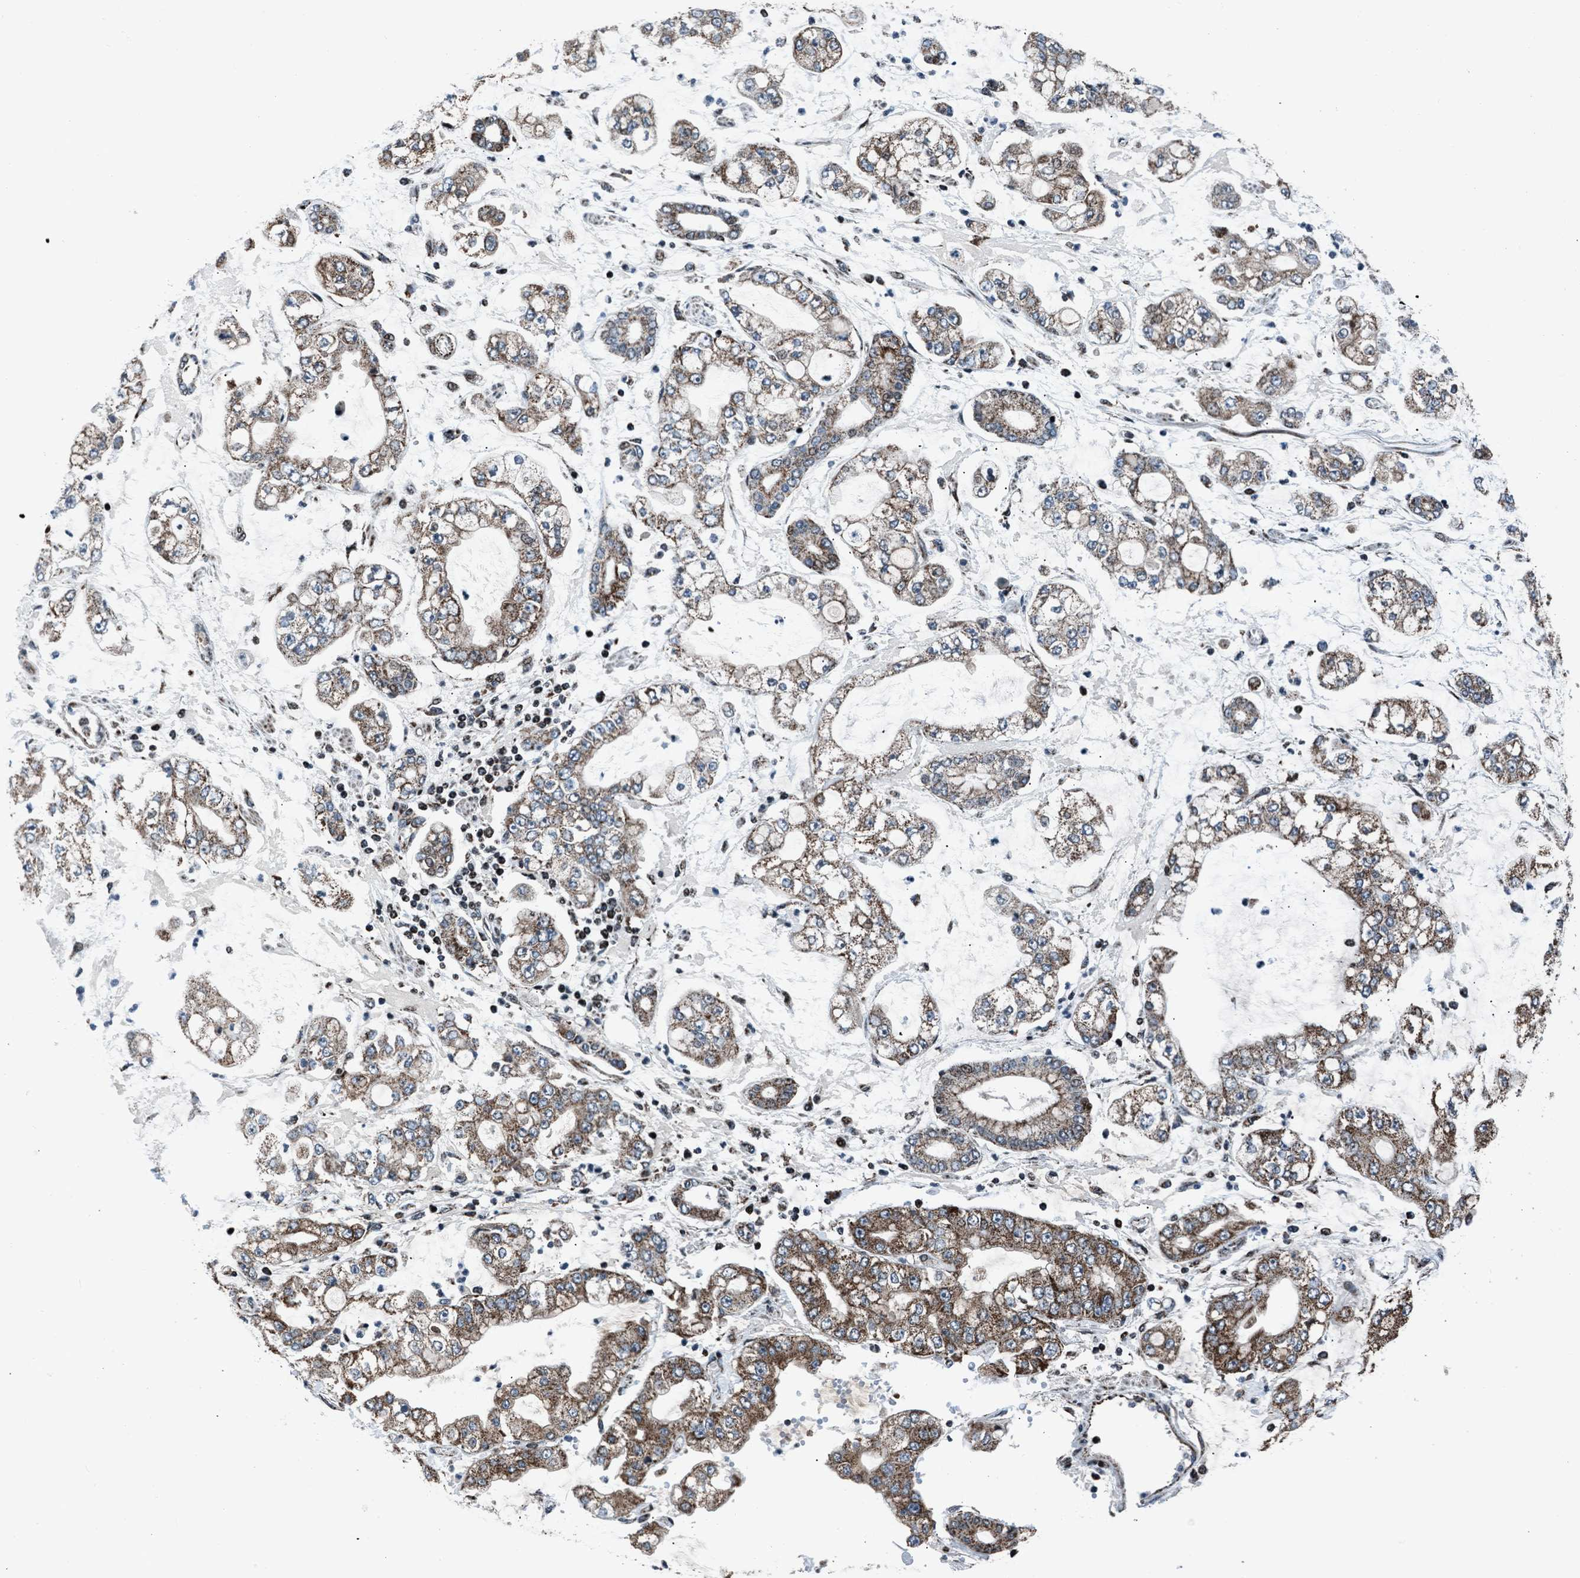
{"staining": {"intensity": "moderate", "quantity": ">75%", "location": "cytoplasmic/membranous"}, "tissue": "stomach cancer", "cell_type": "Tumor cells", "image_type": "cancer", "snomed": [{"axis": "morphology", "description": "Adenocarcinoma, NOS"}, {"axis": "topography", "description": "Stomach"}], "caption": "Brown immunohistochemical staining in stomach adenocarcinoma displays moderate cytoplasmic/membranous positivity in approximately >75% of tumor cells. (IHC, brightfield microscopy, high magnification).", "gene": "MORC3", "patient": {"sex": "male", "age": 76}}